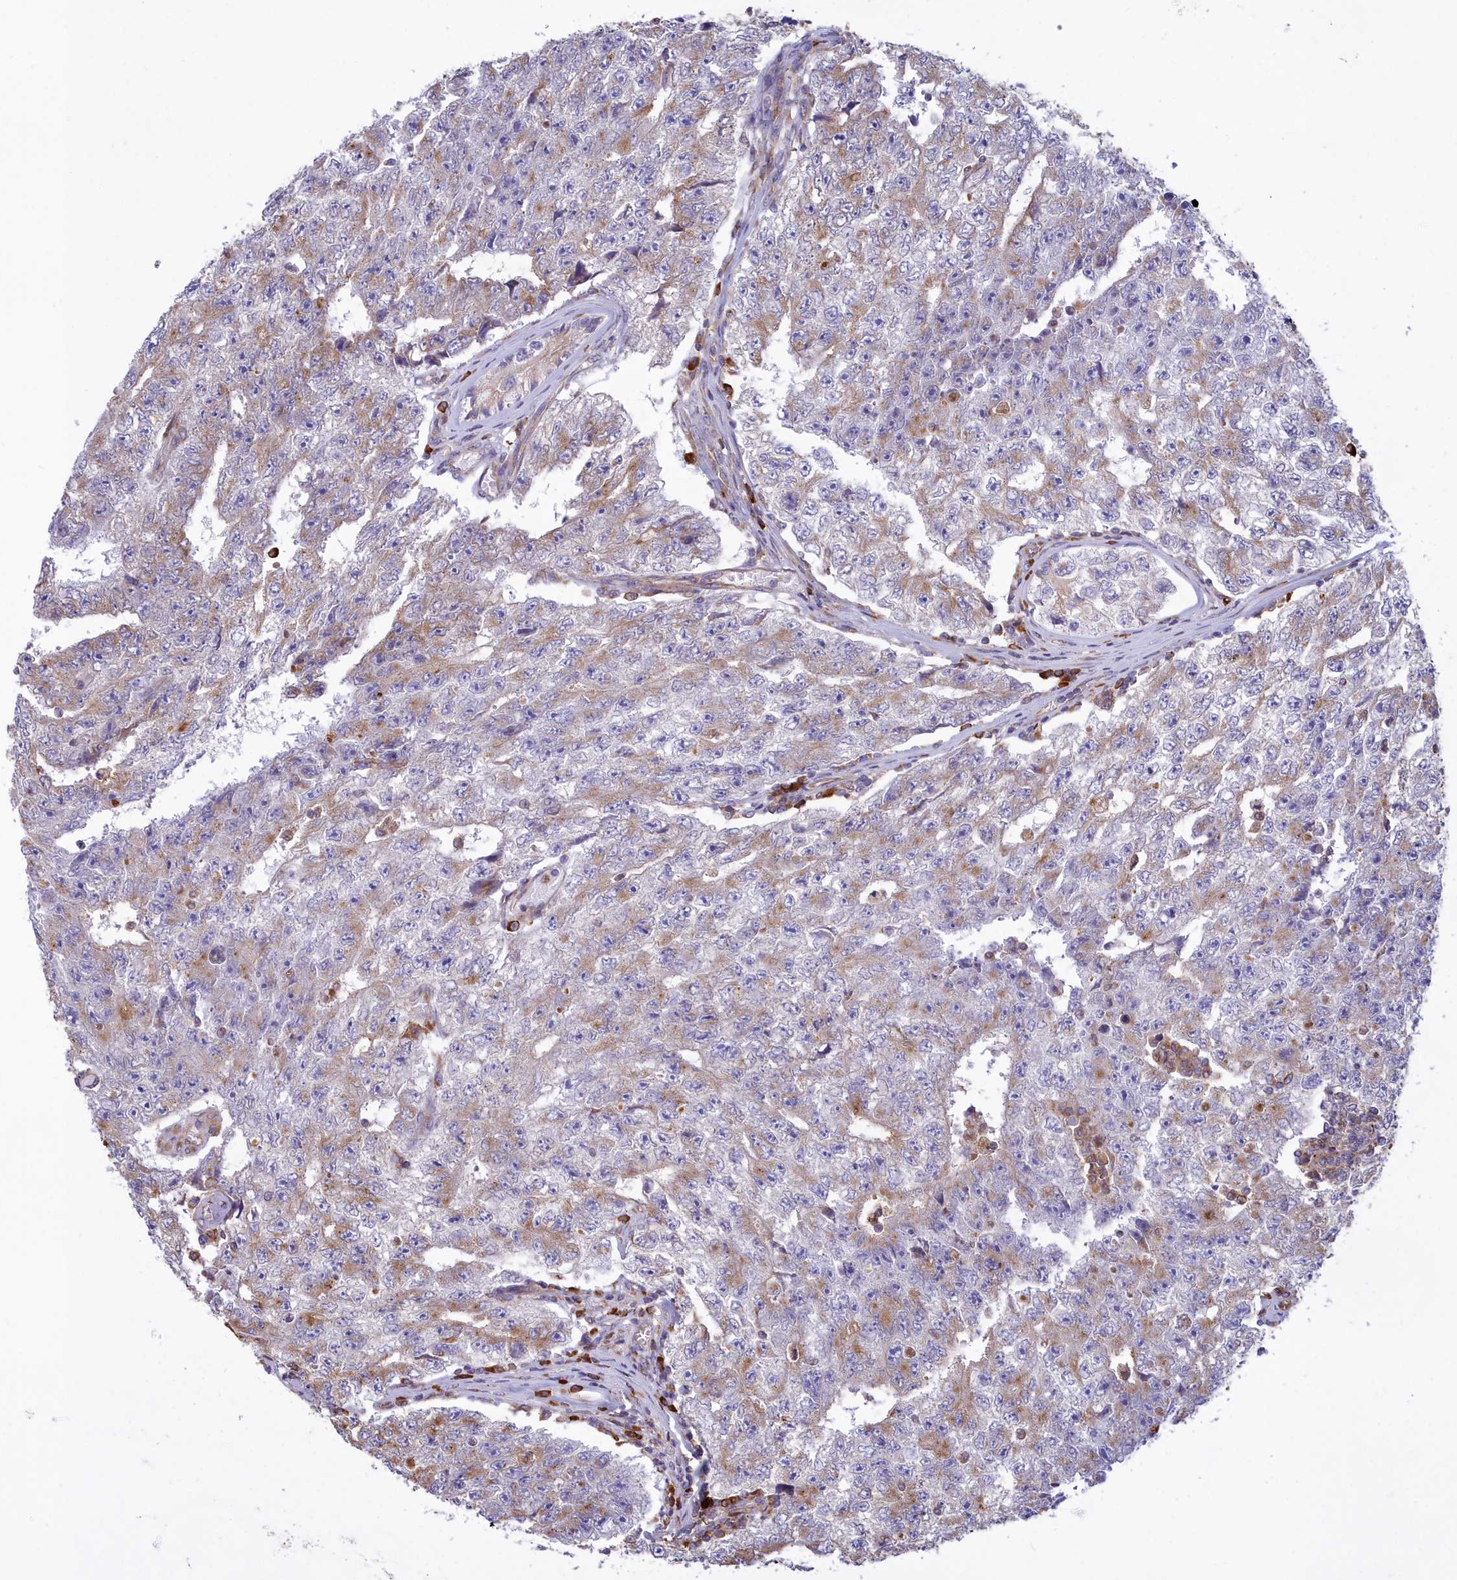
{"staining": {"intensity": "weak", "quantity": "25%-75%", "location": "cytoplasmic/membranous"}, "tissue": "testis cancer", "cell_type": "Tumor cells", "image_type": "cancer", "snomed": [{"axis": "morphology", "description": "Carcinoma, Embryonal, NOS"}, {"axis": "topography", "description": "Testis"}], "caption": "A brown stain labels weak cytoplasmic/membranous expression of a protein in testis embryonal carcinoma tumor cells.", "gene": "HM13", "patient": {"sex": "male", "age": 17}}